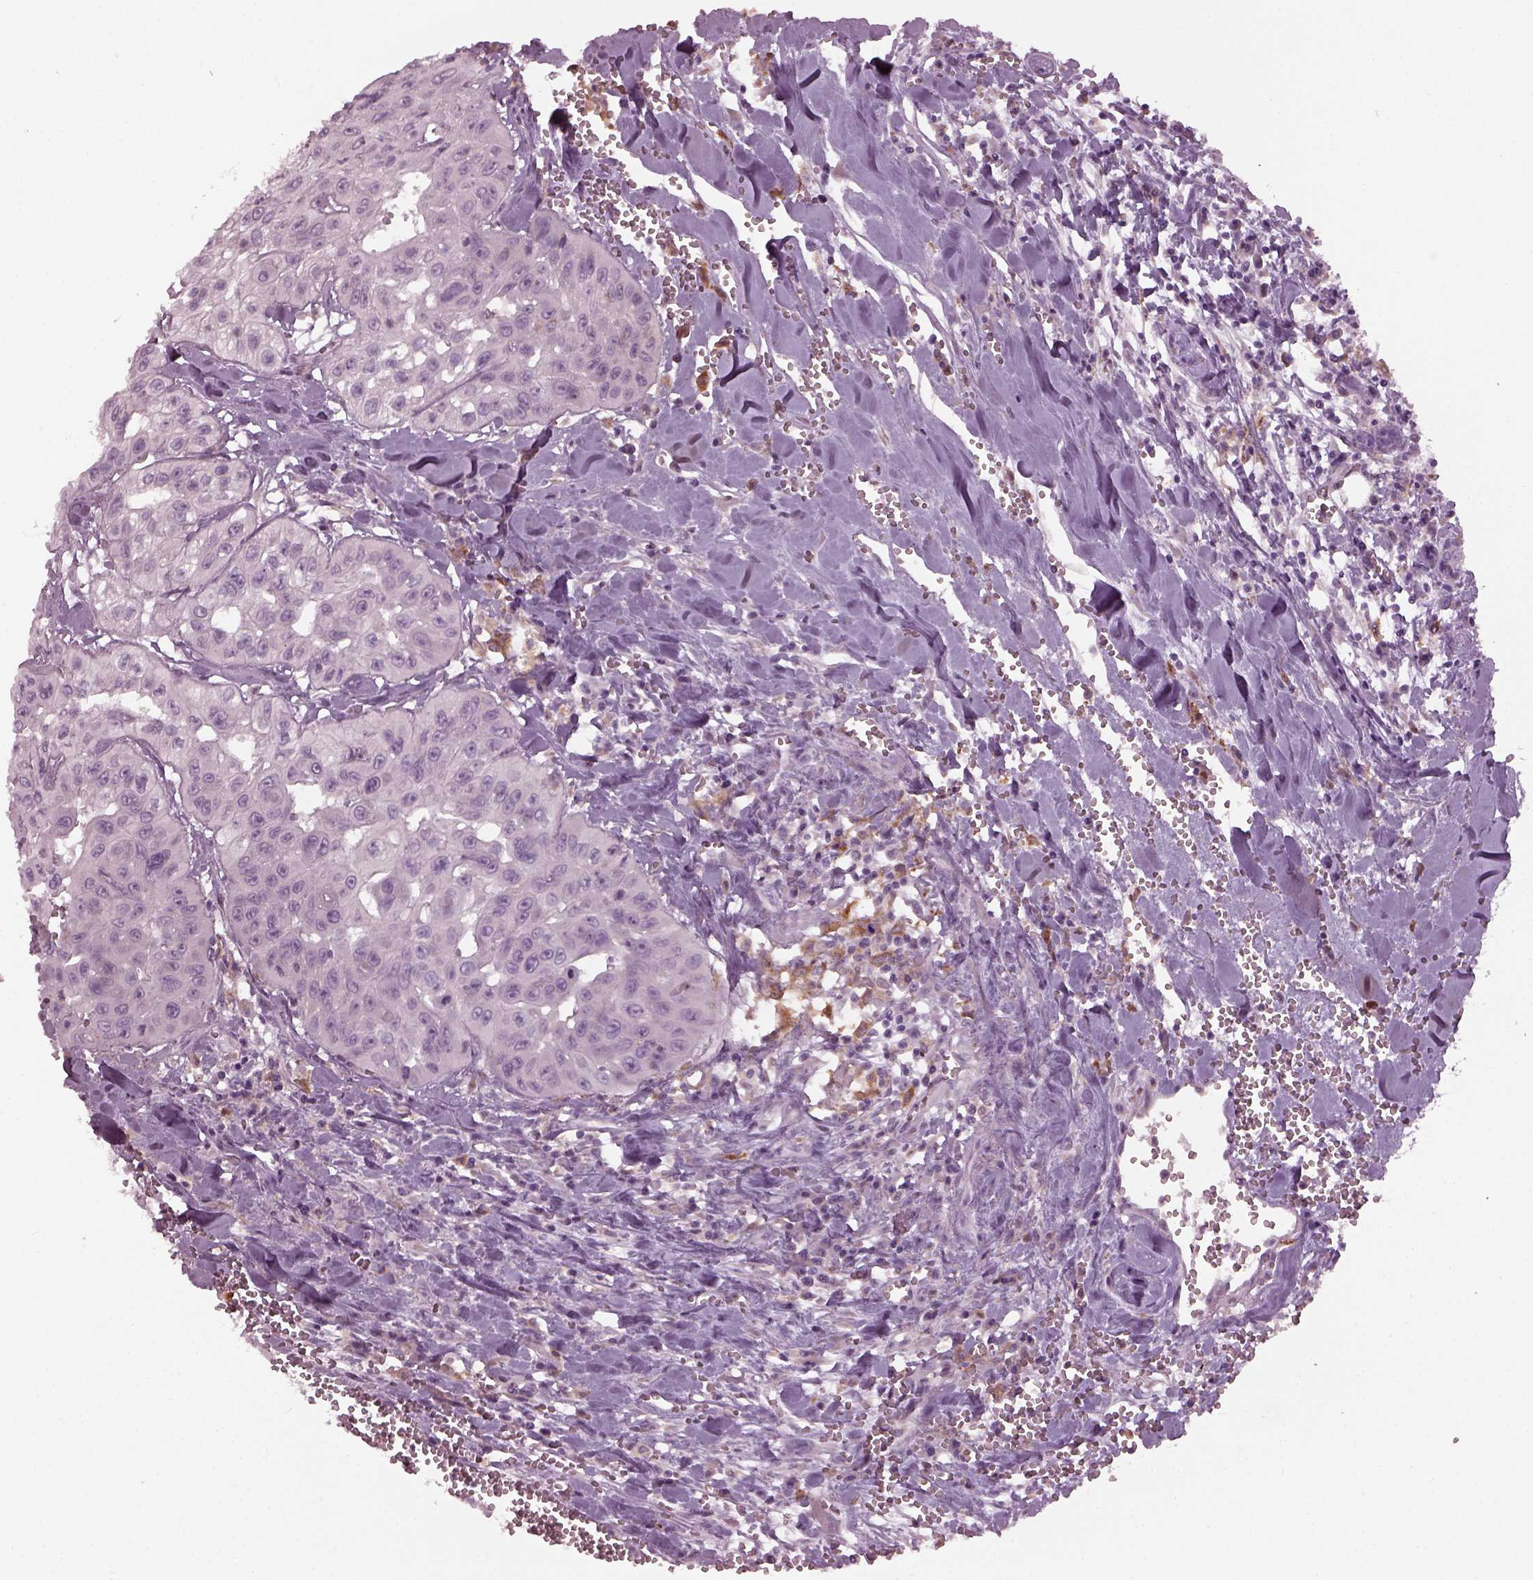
{"staining": {"intensity": "negative", "quantity": "none", "location": "none"}, "tissue": "head and neck cancer", "cell_type": "Tumor cells", "image_type": "cancer", "snomed": [{"axis": "morphology", "description": "Adenocarcinoma, NOS"}, {"axis": "topography", "description": "Head-Neck"}], "caption": "Tumor cells show no significant protein positivity in head and neck cancer.", "gene": "TMEM231", "patient": {"sex": "male", "age": 73}}